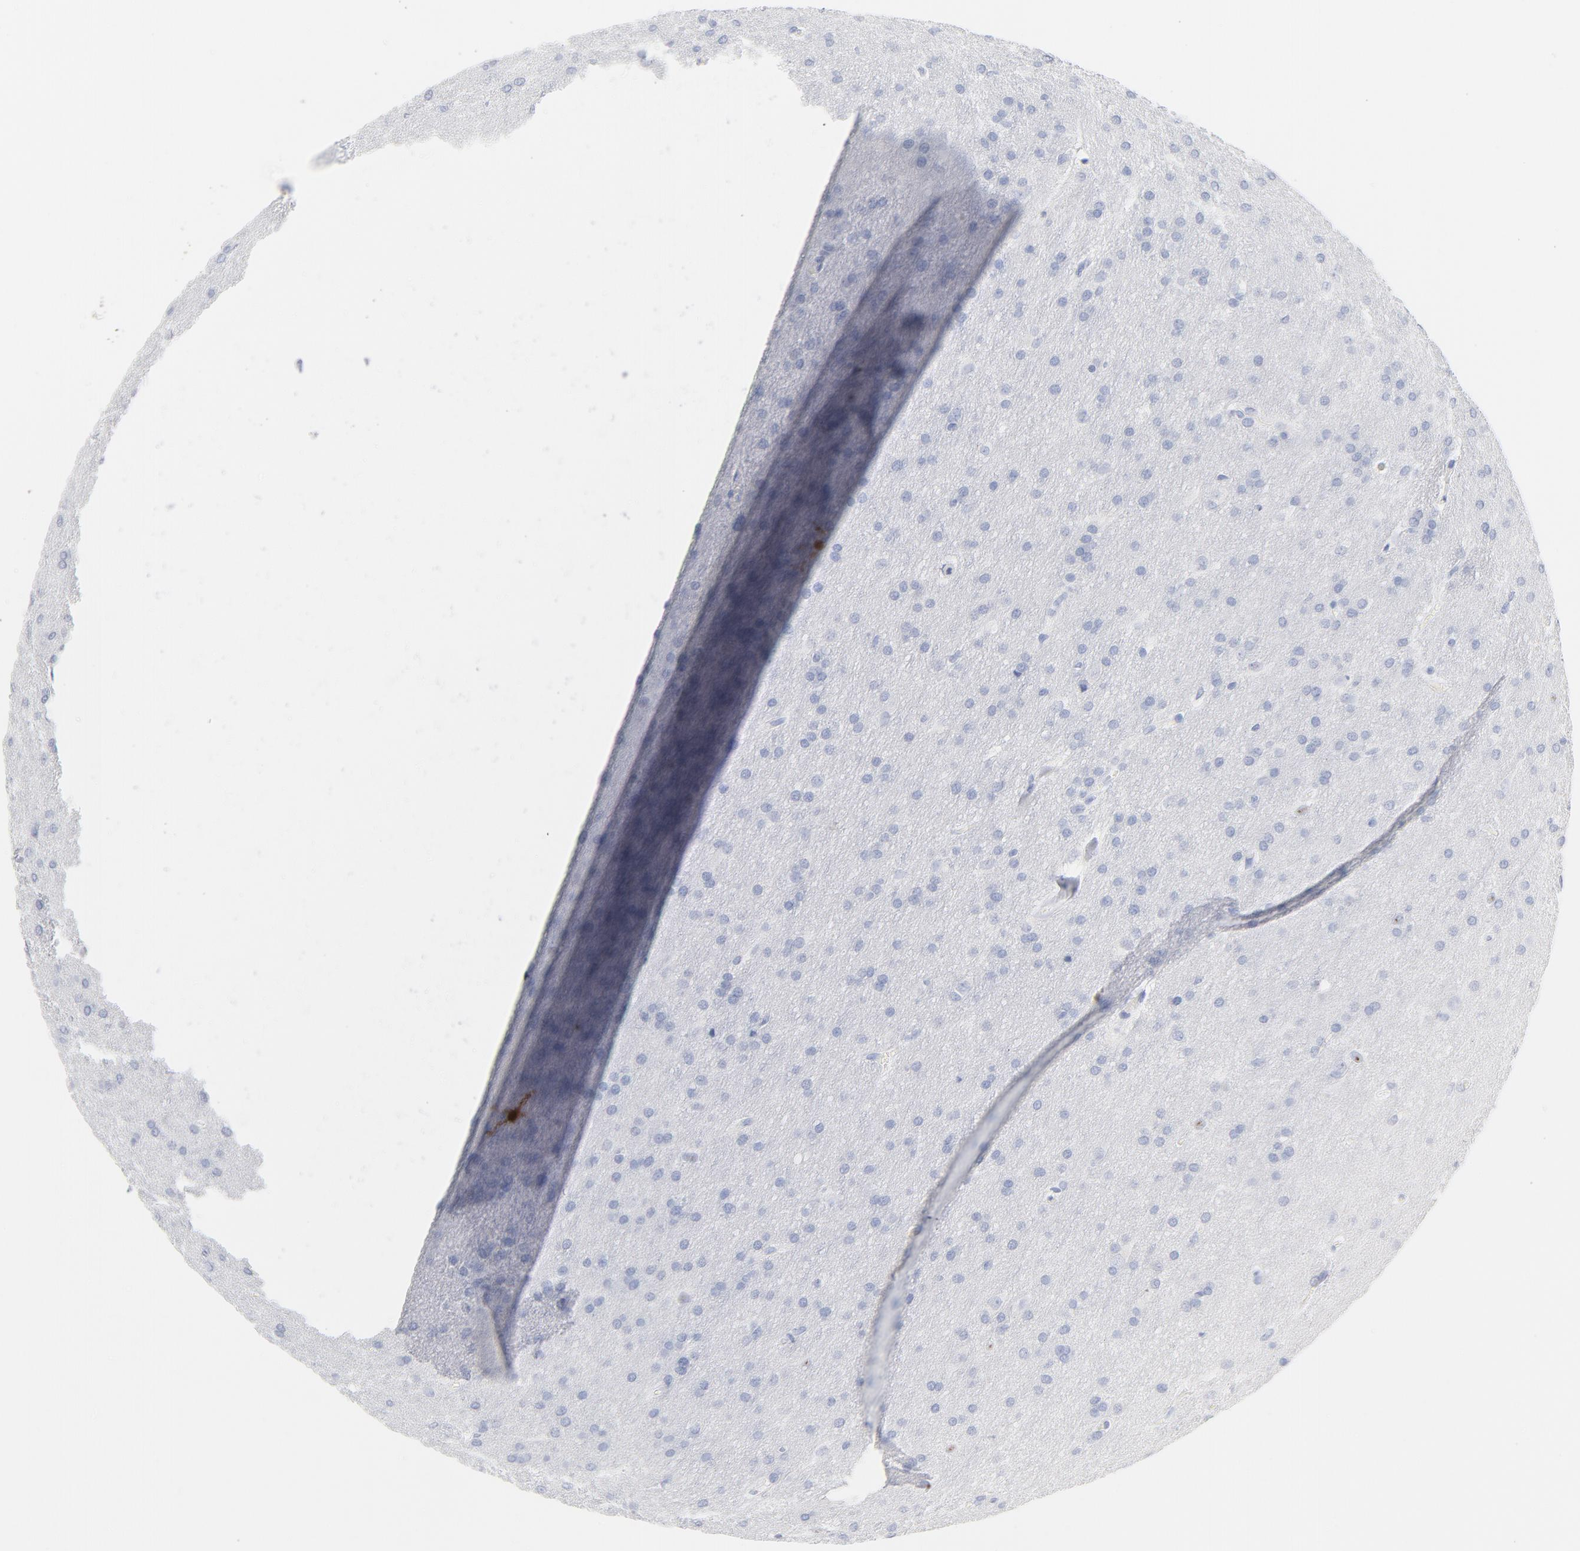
{"staining": {"intensity": "negative", "quantity": "none", "location": "none"}, "tissue": "glioma", "cell_type": "Tumor cells", "image_type": "cancer", "snomed": [{"axis": "morphology", "description": "Glioma, malignant, Low grade"}, {"axis": "topography", "description": "Brain"}], "caption": "High magnification brightfield microscopy of glioma stained with DAB (3,3'-diaminobenzidine) (brown) and counterstained with hematoxylin (blue): tumor cells show no significant positivity.", "gene": "CDC20", "patient": {"sex": "female", "age": 32}}